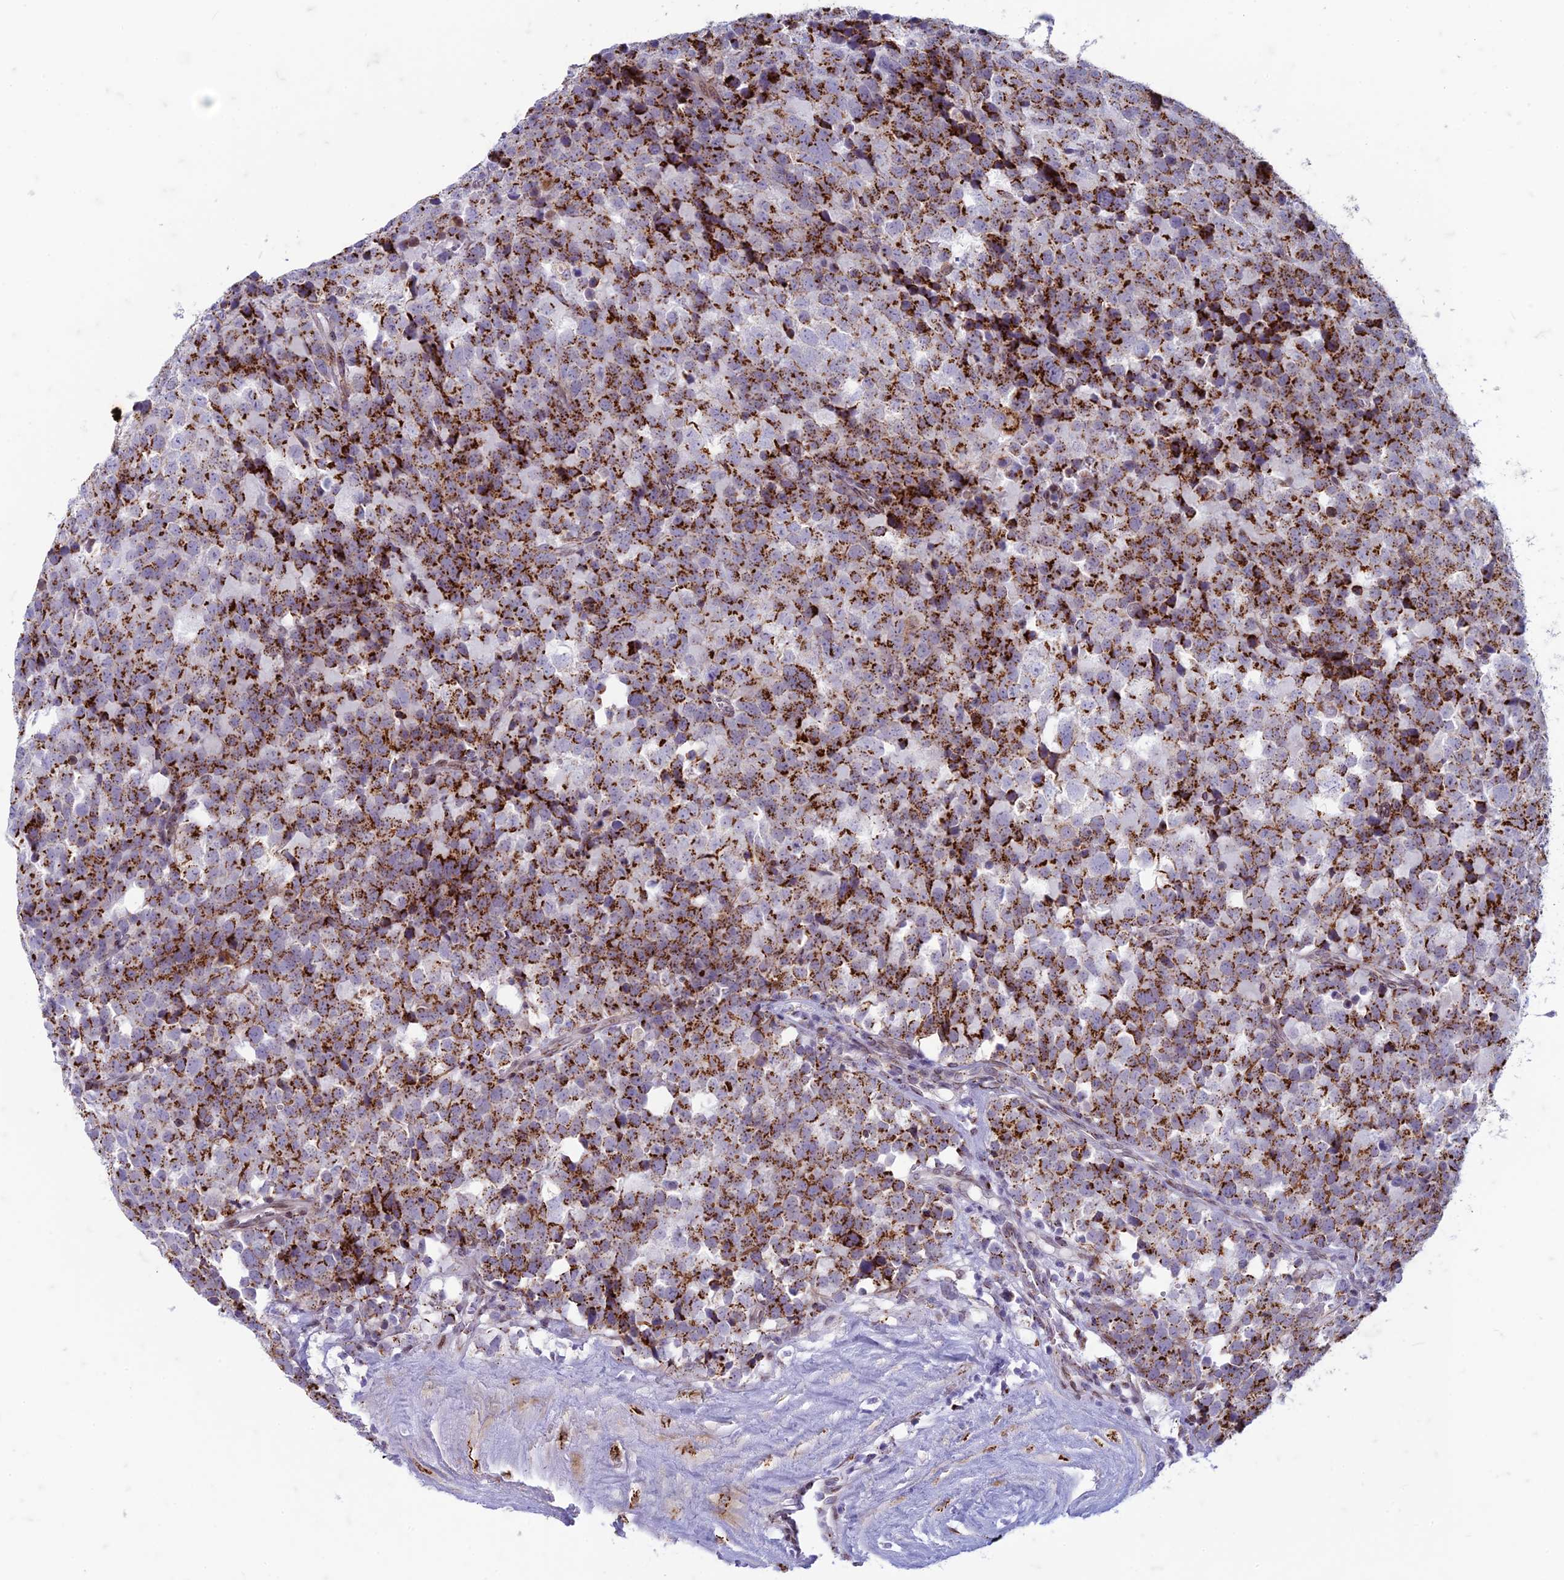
{"staining": {"intensity": "strong", "quantity": ">75%", "location": "cytoplasmic/membranous"}, "tissue": "testis cancer", "cell_type": "Tumor cells", "image_type": "cancer", "snomed": [{"axis": "morphology", "description": "Seminoma, NOS"}, {"axis": "topography", "description": "Testis"}], "caption": "Brown immunohistochemical staining in seminoma (testis) demonstrates strong cytoplasmic/membranous staining in about >75% of tumor cells.", "gene": "FAM3C", "patient": {"sex": "male", "age": 71}}